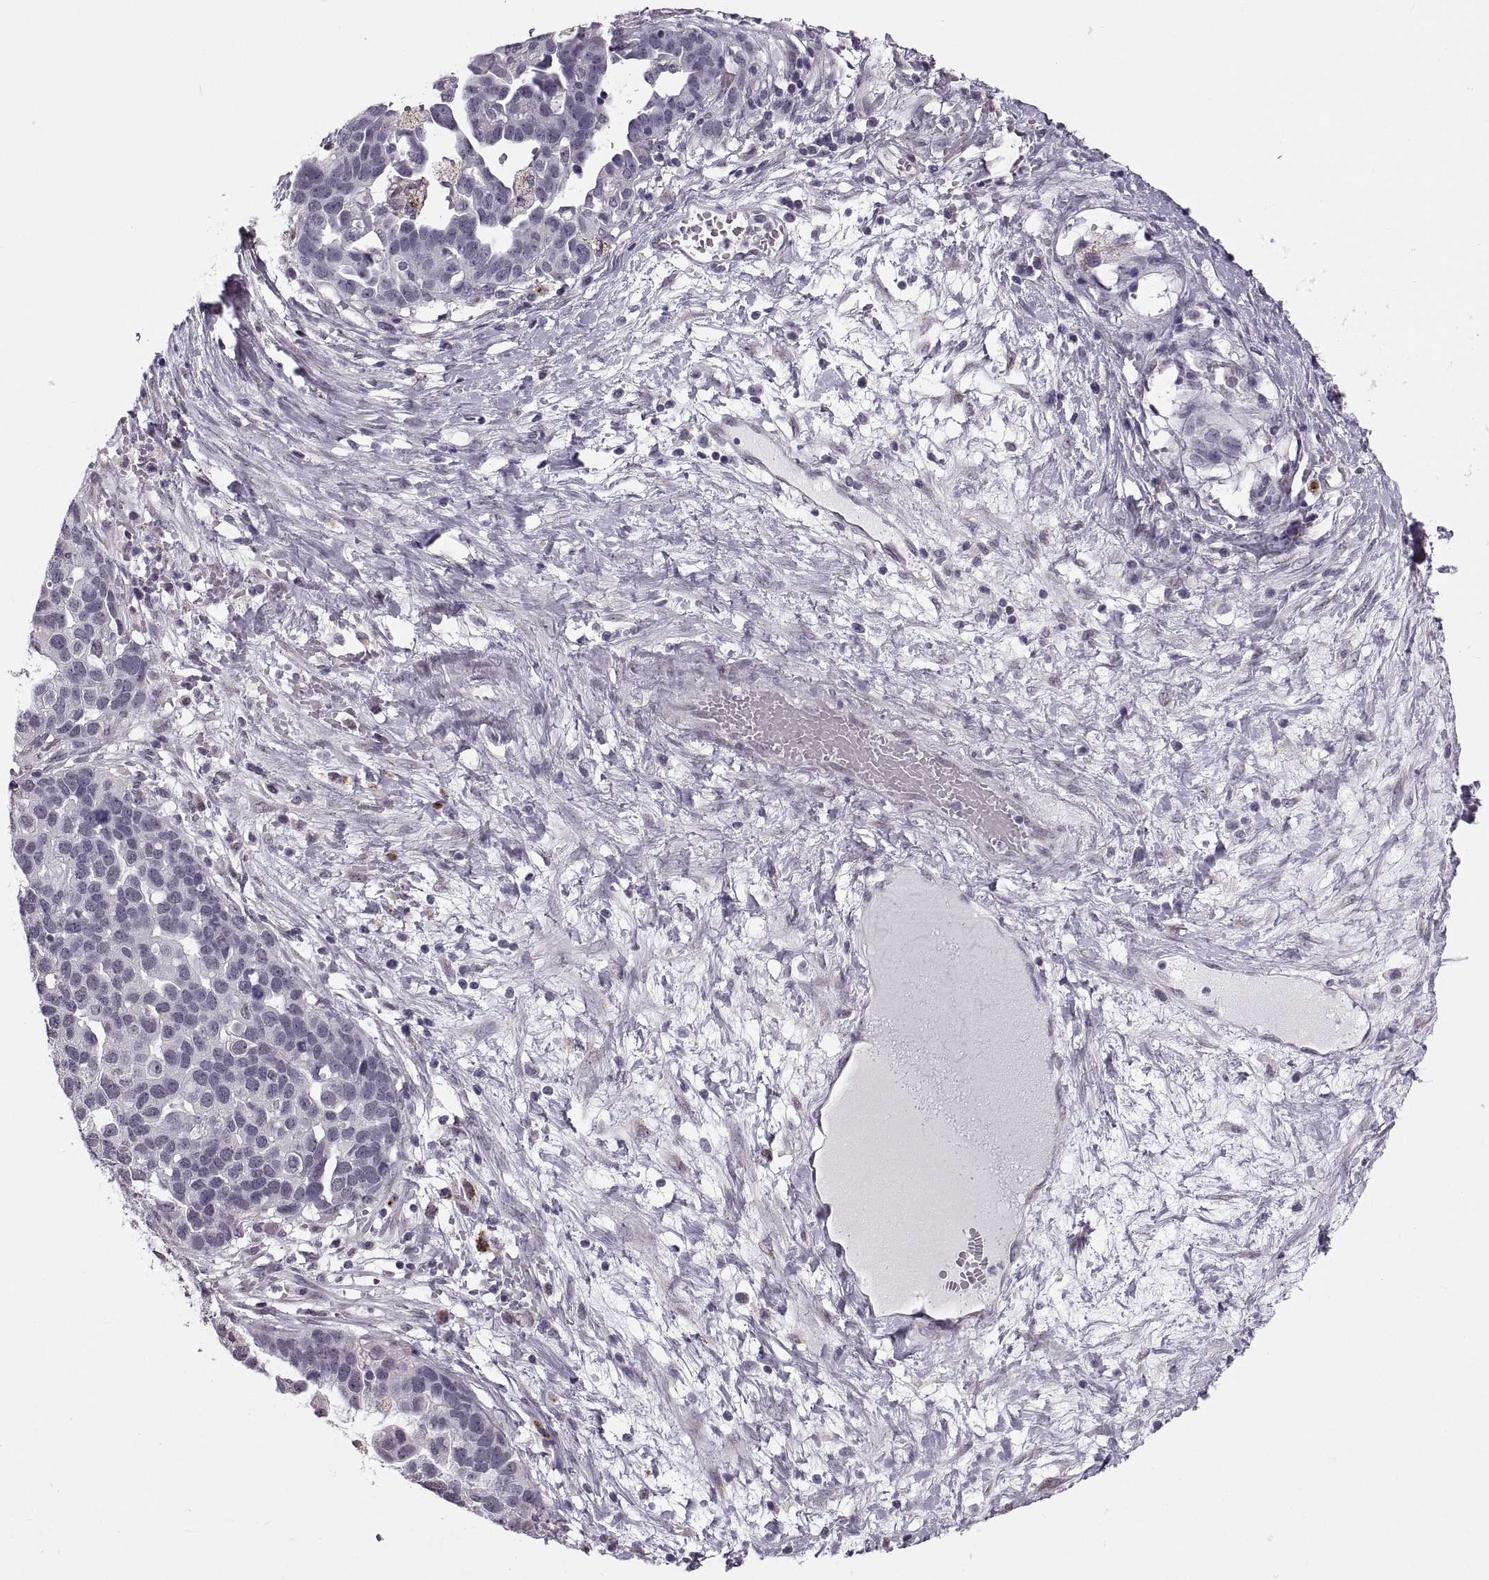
{"staining": {"intensity": "negative", "quantity": "none", "location": "none"}, "tissue": "ovarian cancer", "cell_type": "Tumor cells", "image_type": "cancer", "snomed": [{"axis": "morphology", "description": "Cystadenocarcinoma, serous, NOS"}, {"axis": "topography", "description": "Ovary"}], "caption": "An image of ovarian serous cystadenocarcinoma stained for a protein exhibits no brown staining in tumor cells.", "gene": "PRSS37", "patient": {"sex": "female", "age": 54}}